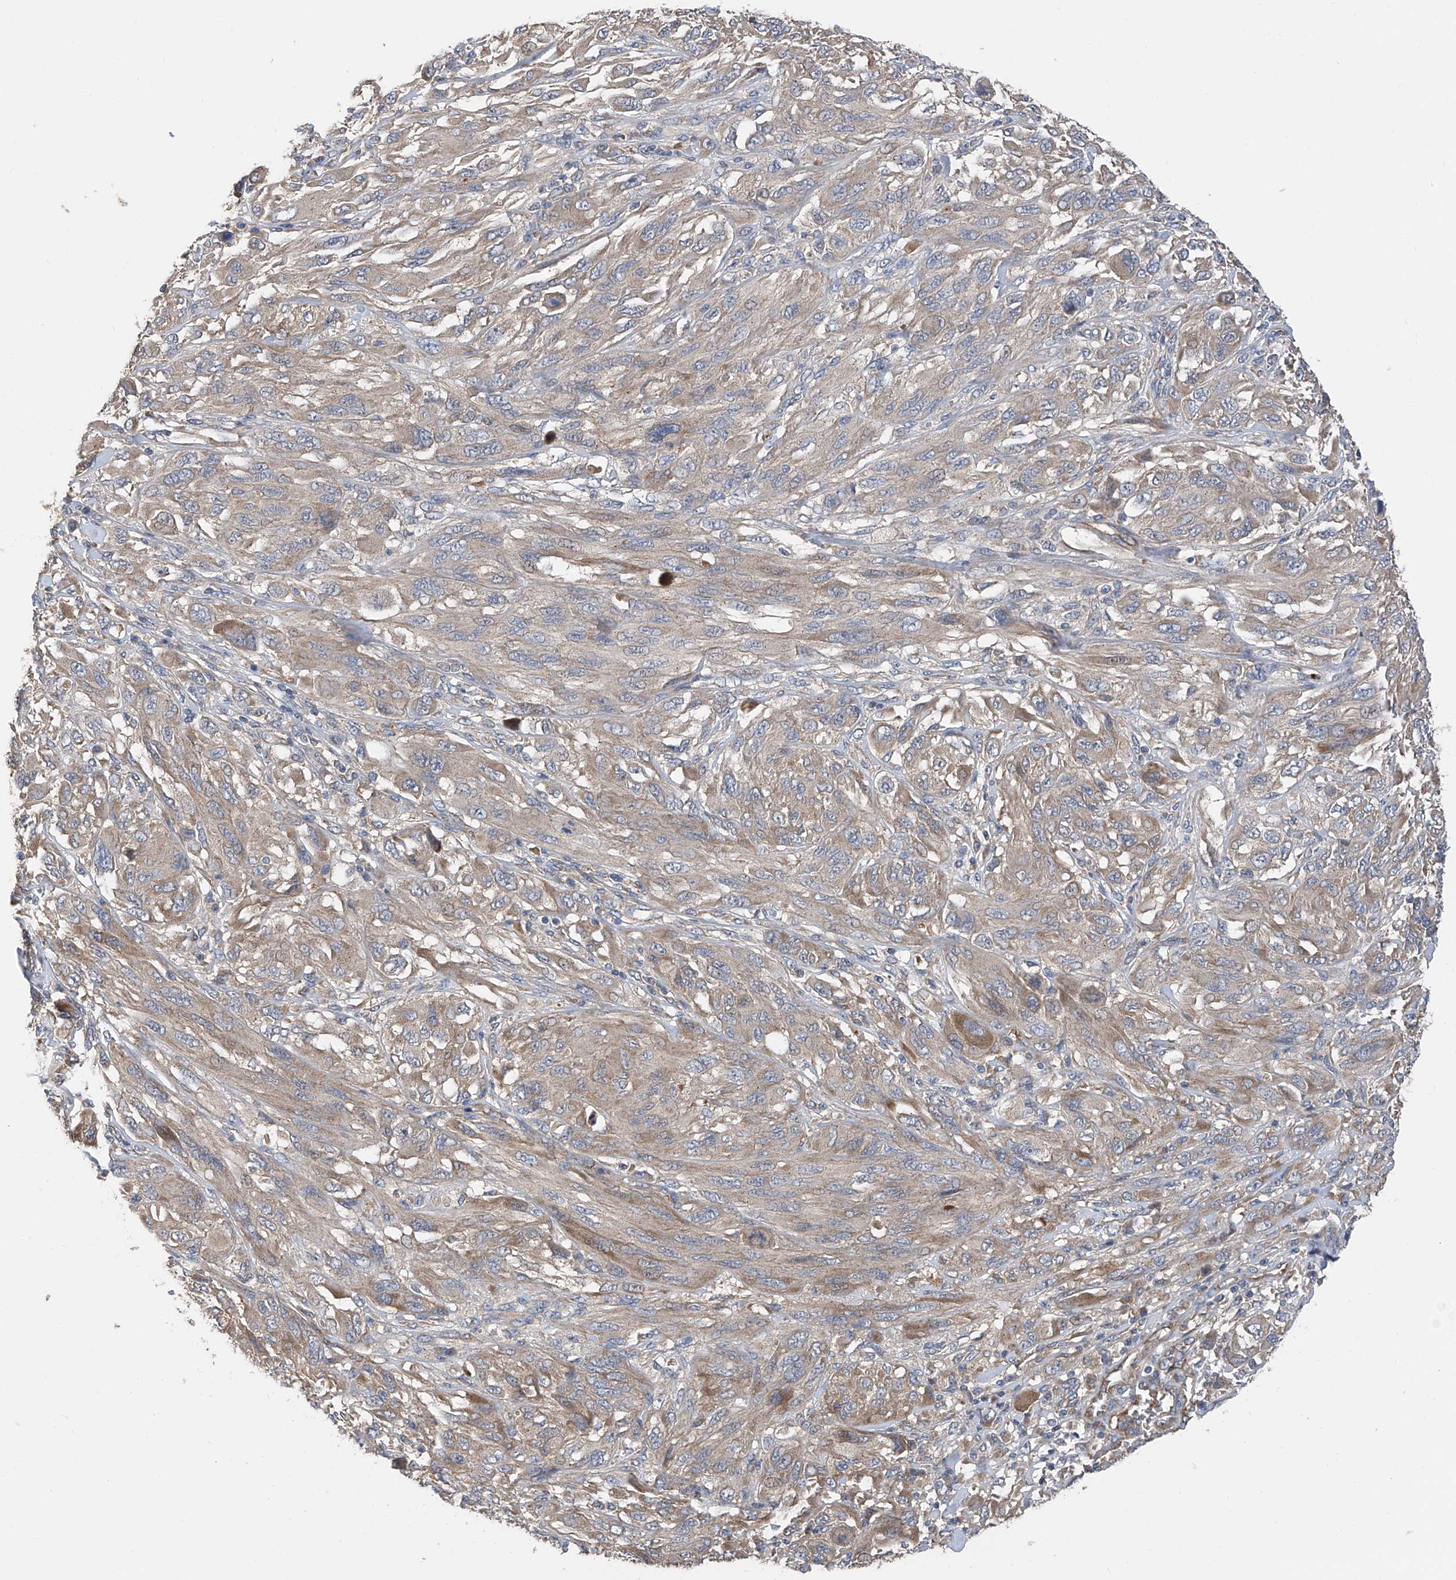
{"staining": {"intensity": "weak", "quantity": "25%-75%", "location": "cytoplasmic/membranous"}, "tissue": "melanoma", "cell_type": "Tumor cells", "image_type": "cancer", "snomed": [{"axis": "morphology", "description": "Malignant melanoma, NOS"}, {"axis": "topography", "description": "Skin"}], "caption": "Immunohistochemical staining of malignant melanoma reveals weak cytoplasmic/membranous protein positivity in approximately 25%-75% of tumor cells. (brown staining indicates protein expression, while blue staining denotes nuclei).", "gene": "PTK2", "patient": {"sex": "female", "age": 91}}